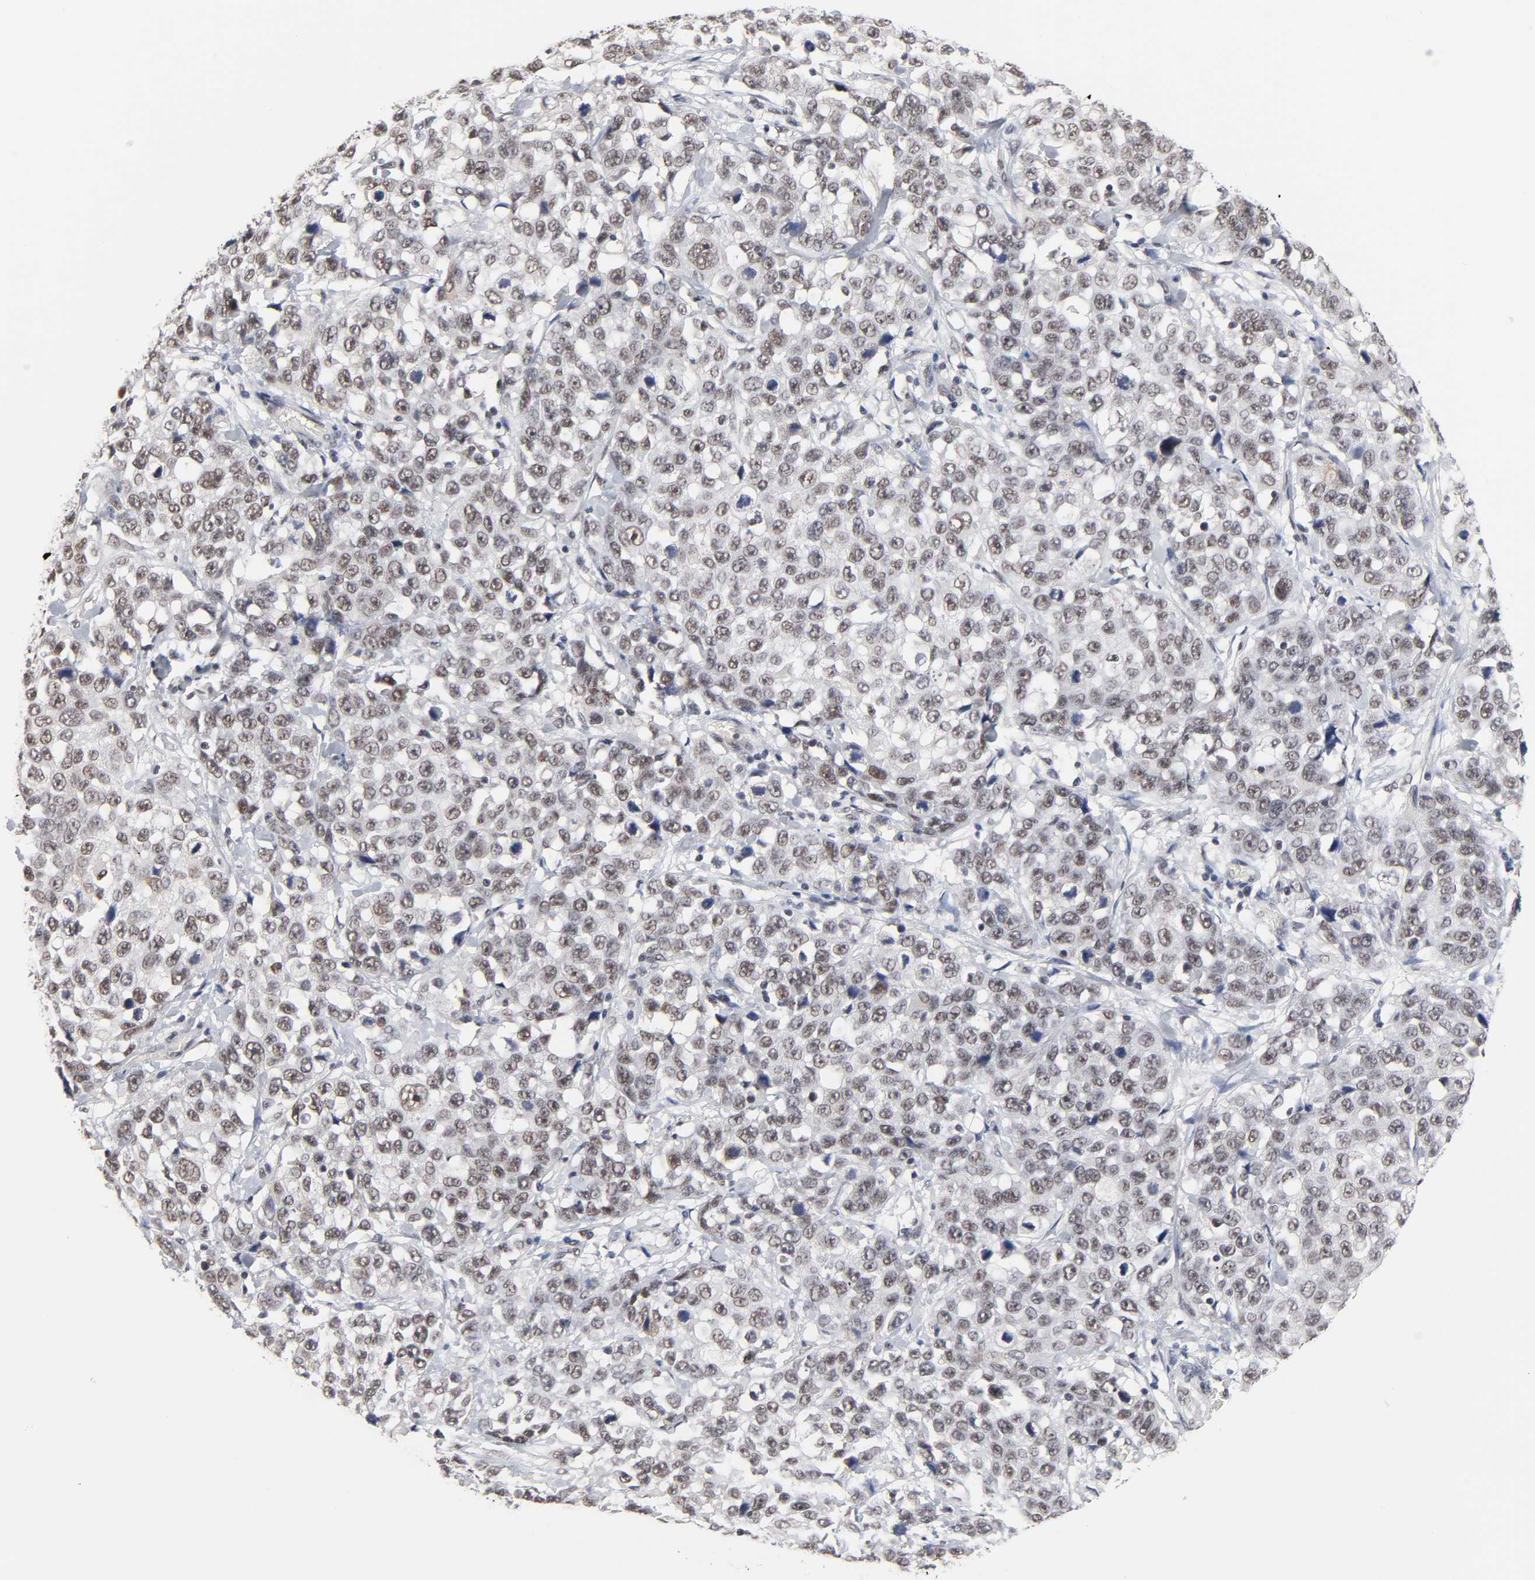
{"staining": {"intensity": "weak", "quantity": ">75%", "location": "nuclear"}, "tissue": "stomach cancer", "cell_type": "Tumor cells", "image_type": "cancer", "snomed": [{"axis": "morphology", "description": "Normal tissue, NOS"}, {"axis": "morphology", "description": "Adenocarcinoma, NOS"}, {"axis": "topography", "description": "Stomach"}], "caption": "DAB immunohistochemical staining of stomach cancer (adenocarcinoma) demonstrates weak nuclear protein positivity in about >75% of tumor cells. Immunohistochemistry (ihc) stains the protein of interest in brown and the nuclei are stained blue.", "gene": "TRIM33", "patient": {"sex": "male", "age": 48}}